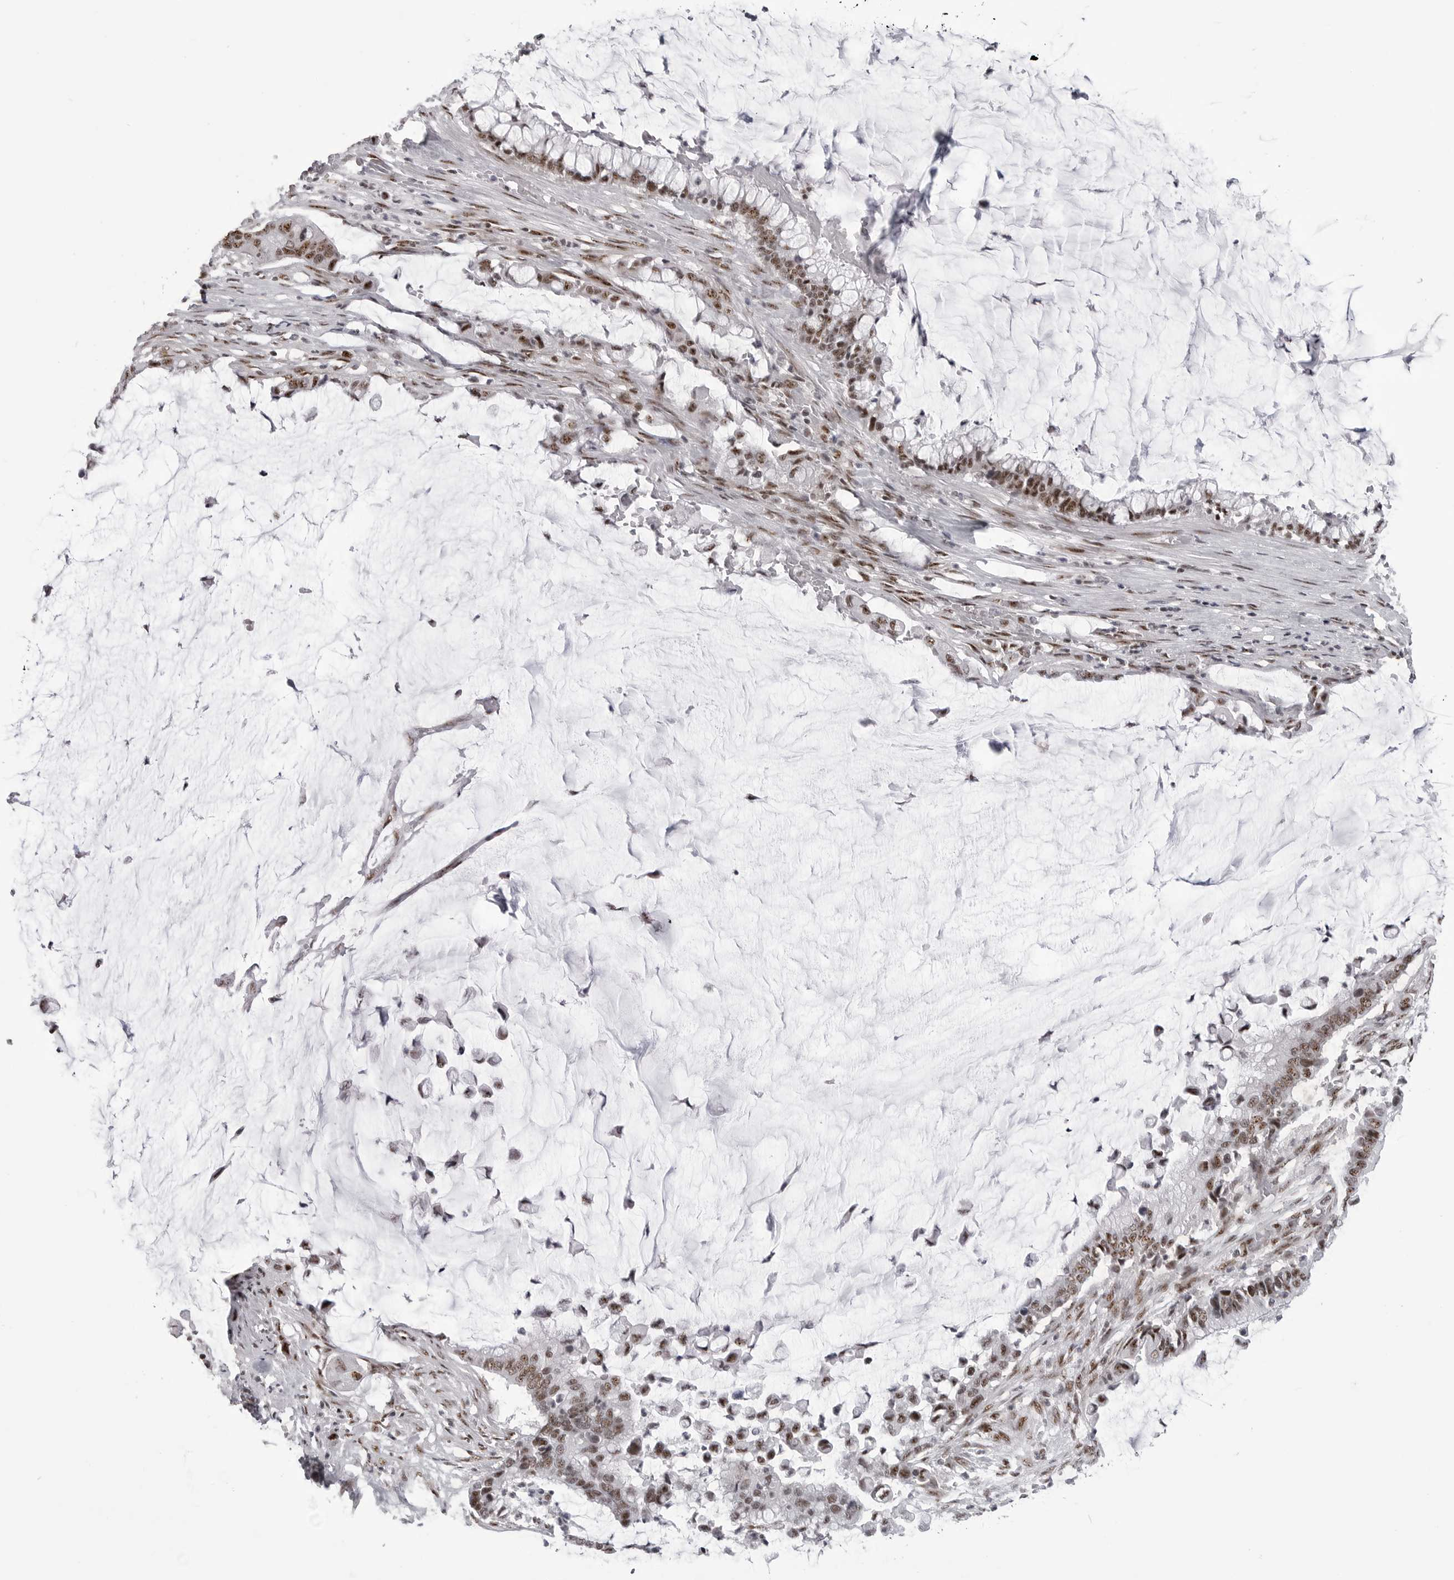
{"staining": {"intensity": "moderate", "quantity": ">75%", "location": "nuclear"}, "tissue": "pancreatic cancer", "cell_type": "Tumor cells", "image_type": "cancer", "snomed": [{"axis": "morphology", "description": "Adenocarcinoma, NOS"}, {"axis": "topography", "description": "Pancreas"}], "caption": "This is an image of IHC staining of pancreatic cancer (adenocarcinoma), which shows moderate staining in the nuclear of tumor cells.", "gene": "WRAP53", "patient": {"sex": "male", "age": 41}}